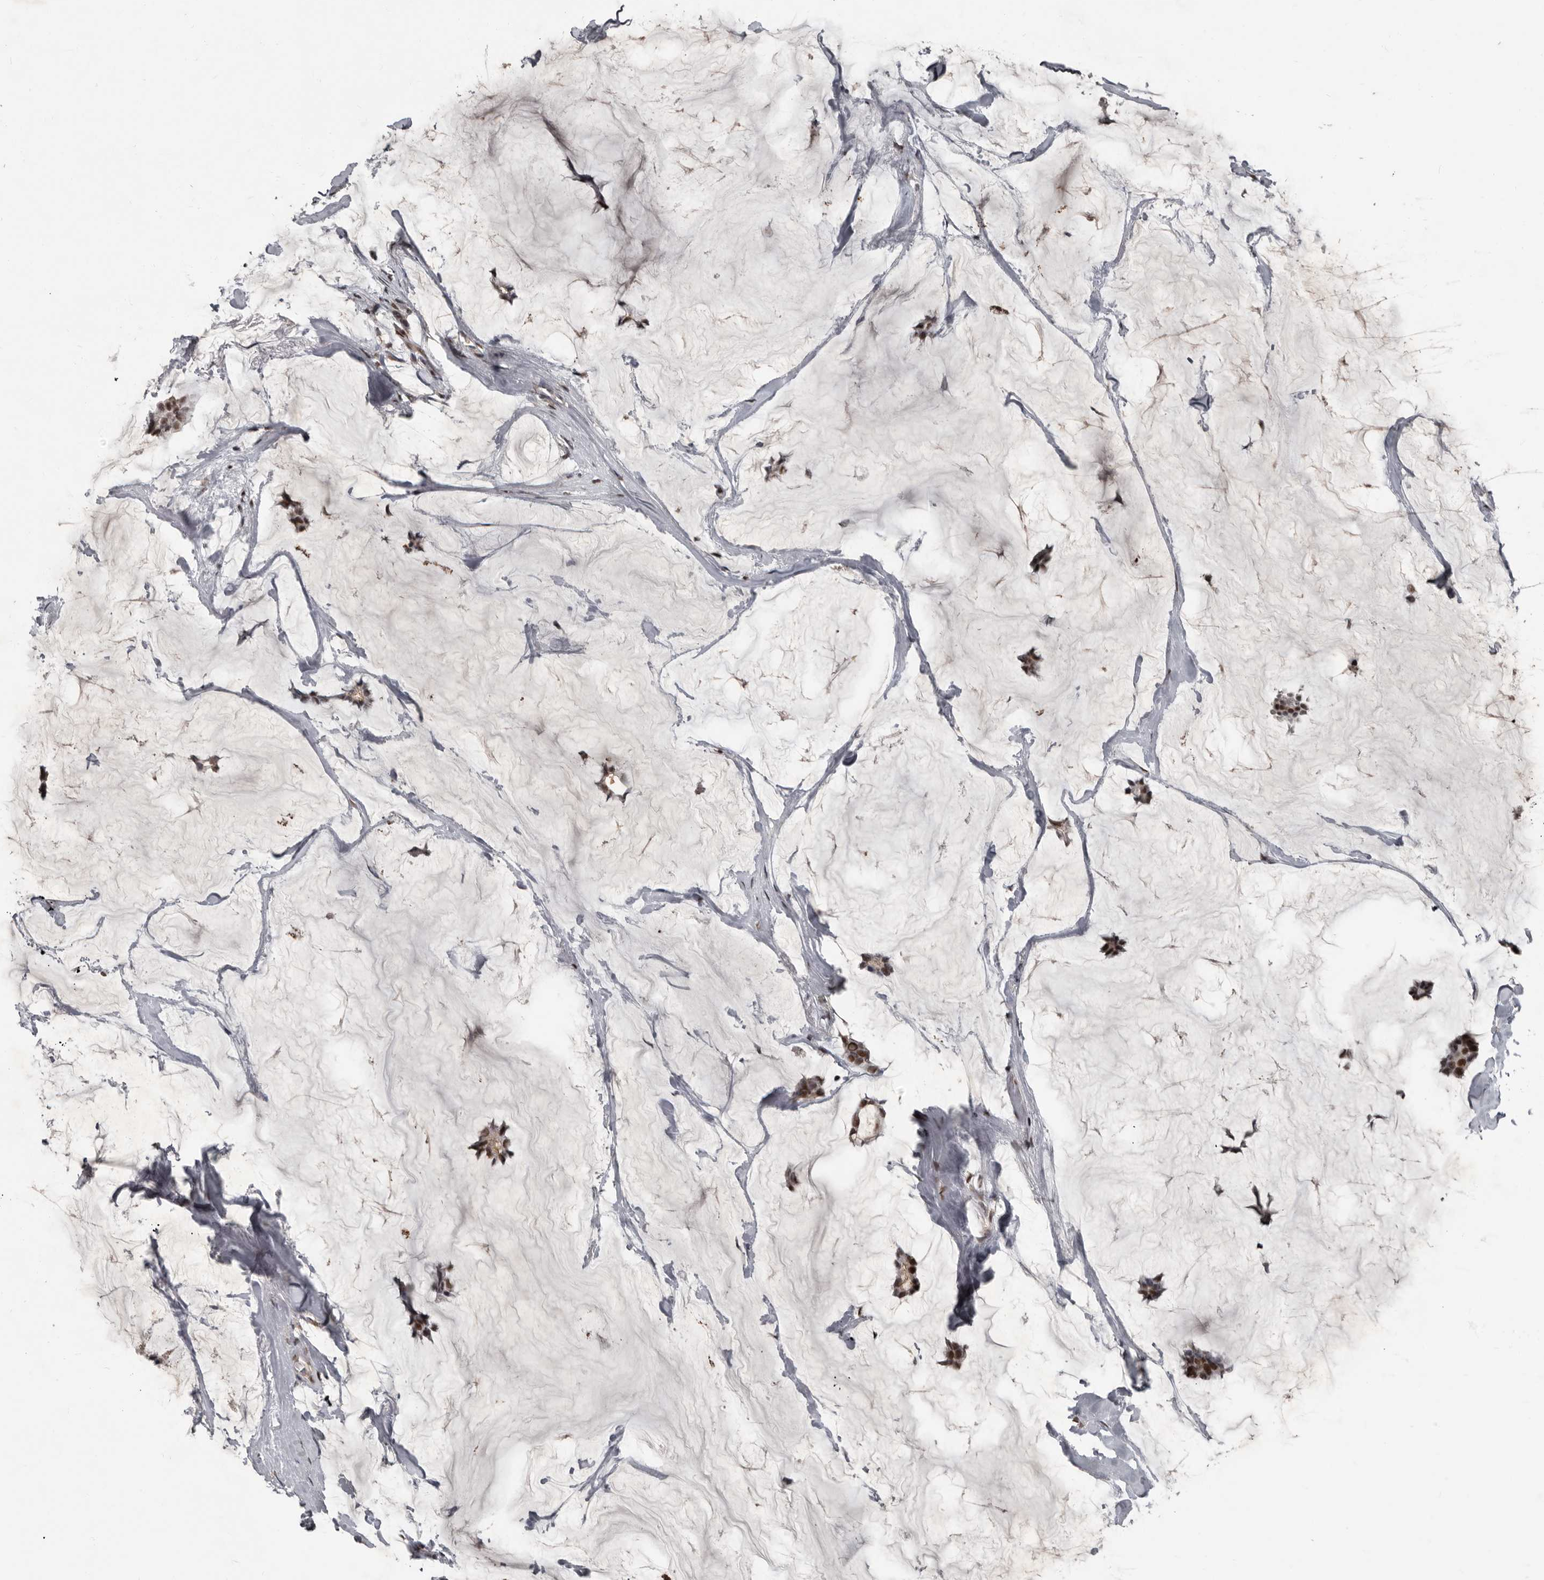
{"staining": {"intensity": "moderate", "quantity": ">75%", "location": "nuclear"}, "tissue": "breast cancer", "cell_type": "Tumor cells", "image_type": "cancer", "snomed": [{"axis": "morphology", "description": "Duct carcinoma"}, {"axis": "topography", "description": "Breast"}], "caption": "Breast cancer (intraductal carcinoma) stained for a protein exhibits moderate nuclear positivity in tumor cells.", "gene": "CHD1L", "patient": {"sex": "female", "age": 93}}